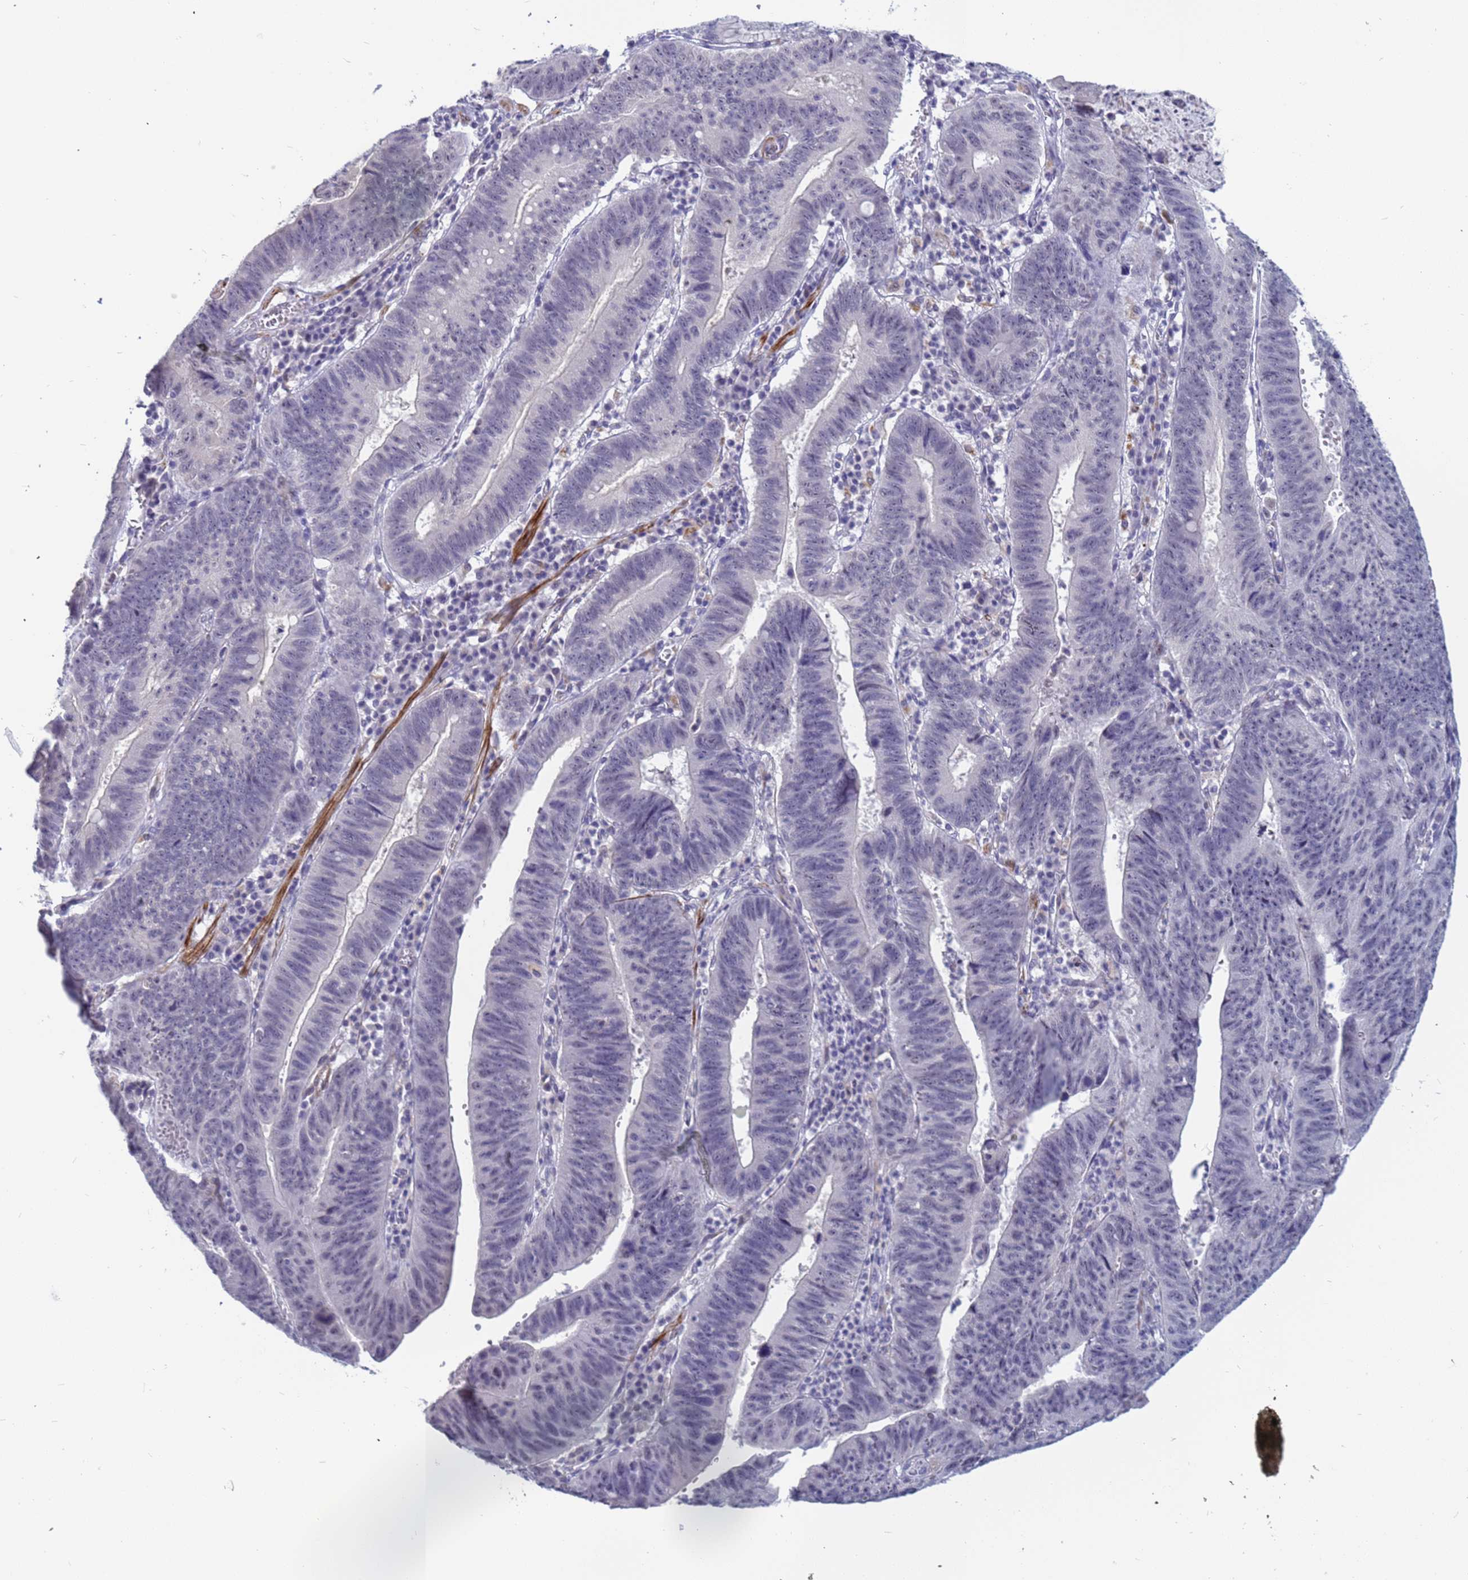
{"staining": {"intensity": "negative", "quantity": "none", "location": "none"}, "tissue": "stomach cancer", "cell_type": "Tumor cells", "image_type": "cancer", "snomed": [{"axis": "morphology", "description": "Adenocarcinoma, NOS"}, {"axis": "topography", "description": "Stomach"}], "caption": "Adenocarcinoma (stomach) was stained to show a protein in brown. There is no significant positivity in tumor cells.", "gene": "CXorf65", "patient": {"sex": "male", "age": 59}}